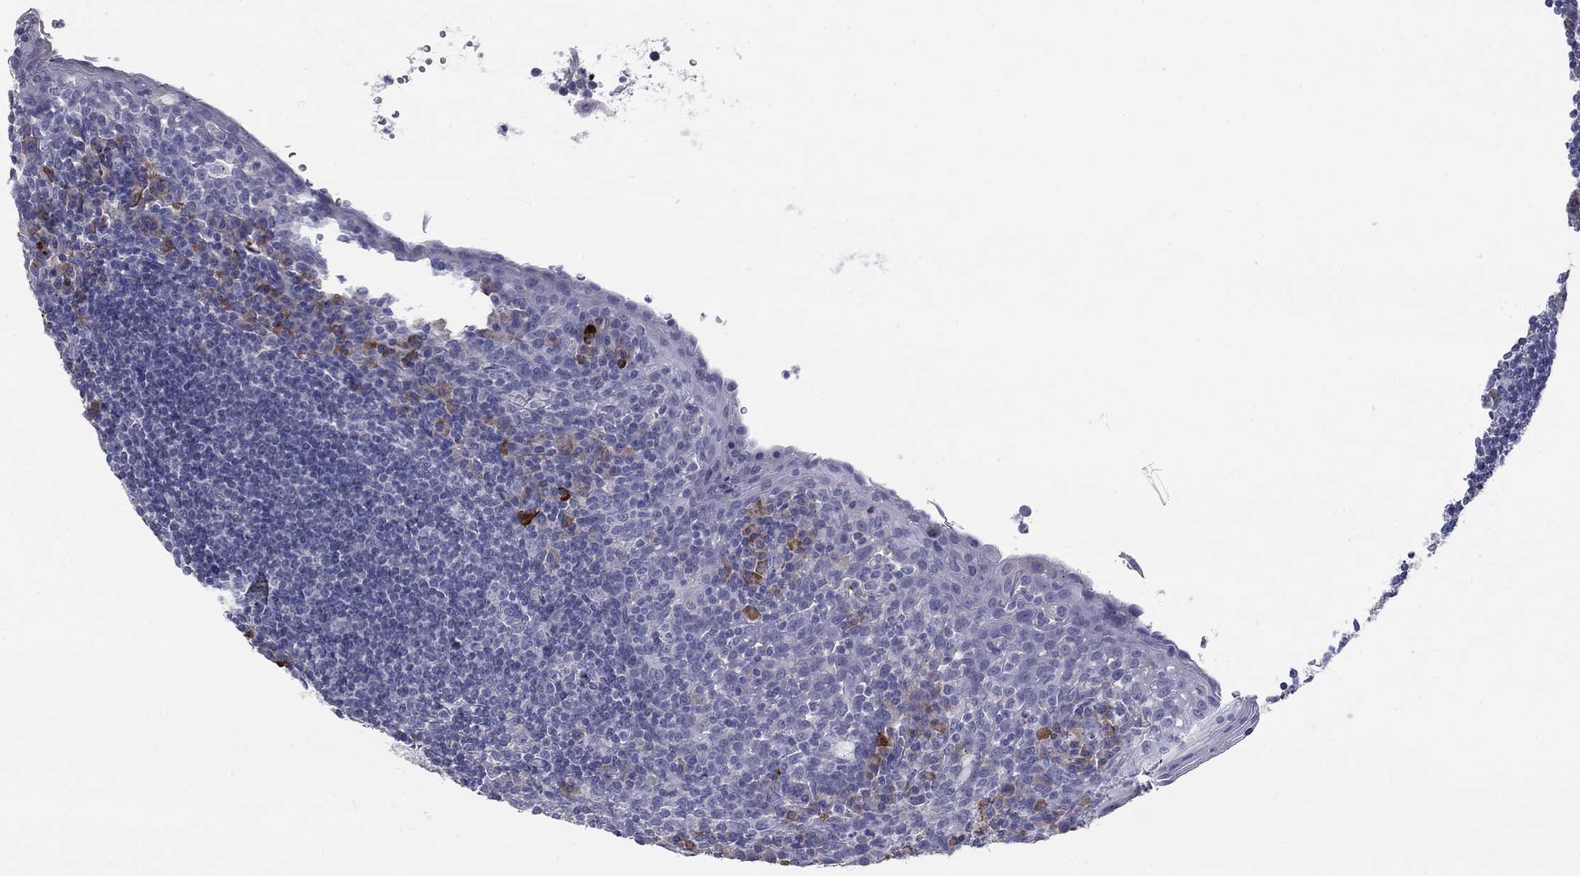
{"staining": {"intensity": "negative", "quantity": "none", "location": "none"}, "tissue": "tonsil", "cell_type": "Germinal center cells", "image_type": "normal", "snomed": [{"axis": "morphology", "description": "Normal tissue, NOS"}, {"axis": "topography", "description": "Tonsil"}], "caption": "IHC image of unremarkable tonsil stained for a protein (brown), which displays no expression in germinal center cells.", "gene": "GRK7", "patient": {"sex": "female", "age": 13}}